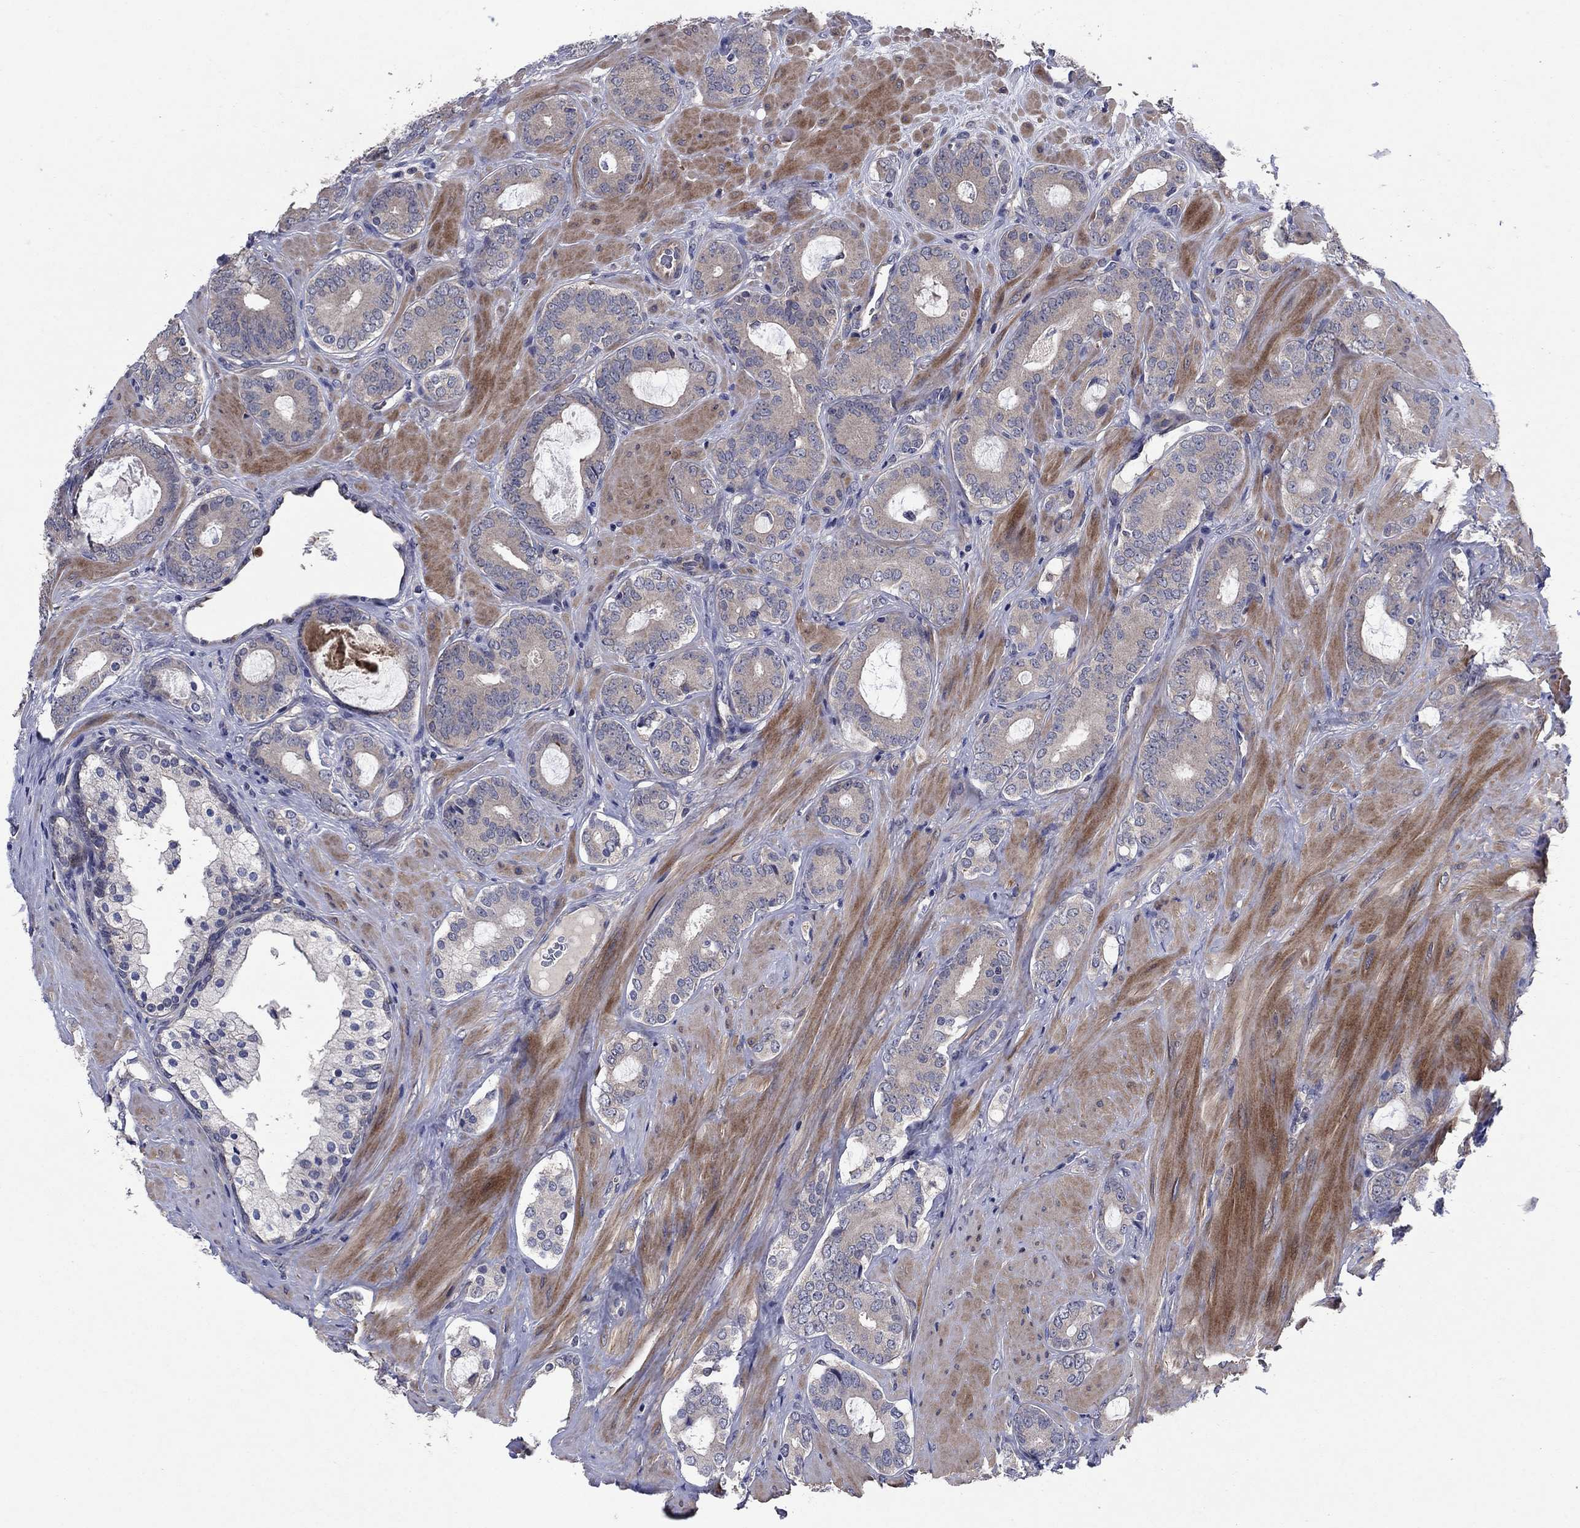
{"staining": {"intensity": "negative", "quantity": "none", "location": "none"}, "tissue": "prostate cancer", "cell_type": "Tumor cells", "image_type": "cancer", "snomed": [{"axis": "morphology", "description": "Adenocarcinoma, NOS"}, {"axis": "topography", "description": "Prostate"}], "caption": "Immunohistochemical staining of prostate cancer exhibits no significant positivity in tumor cells. Brightfield microscopy of immunohistochemistry stained with DAB (brown) and hematoxylin (blue), captured at high magnification.", "gene": "MSRB1", "patient": {"sex": "male", "age": 55}}